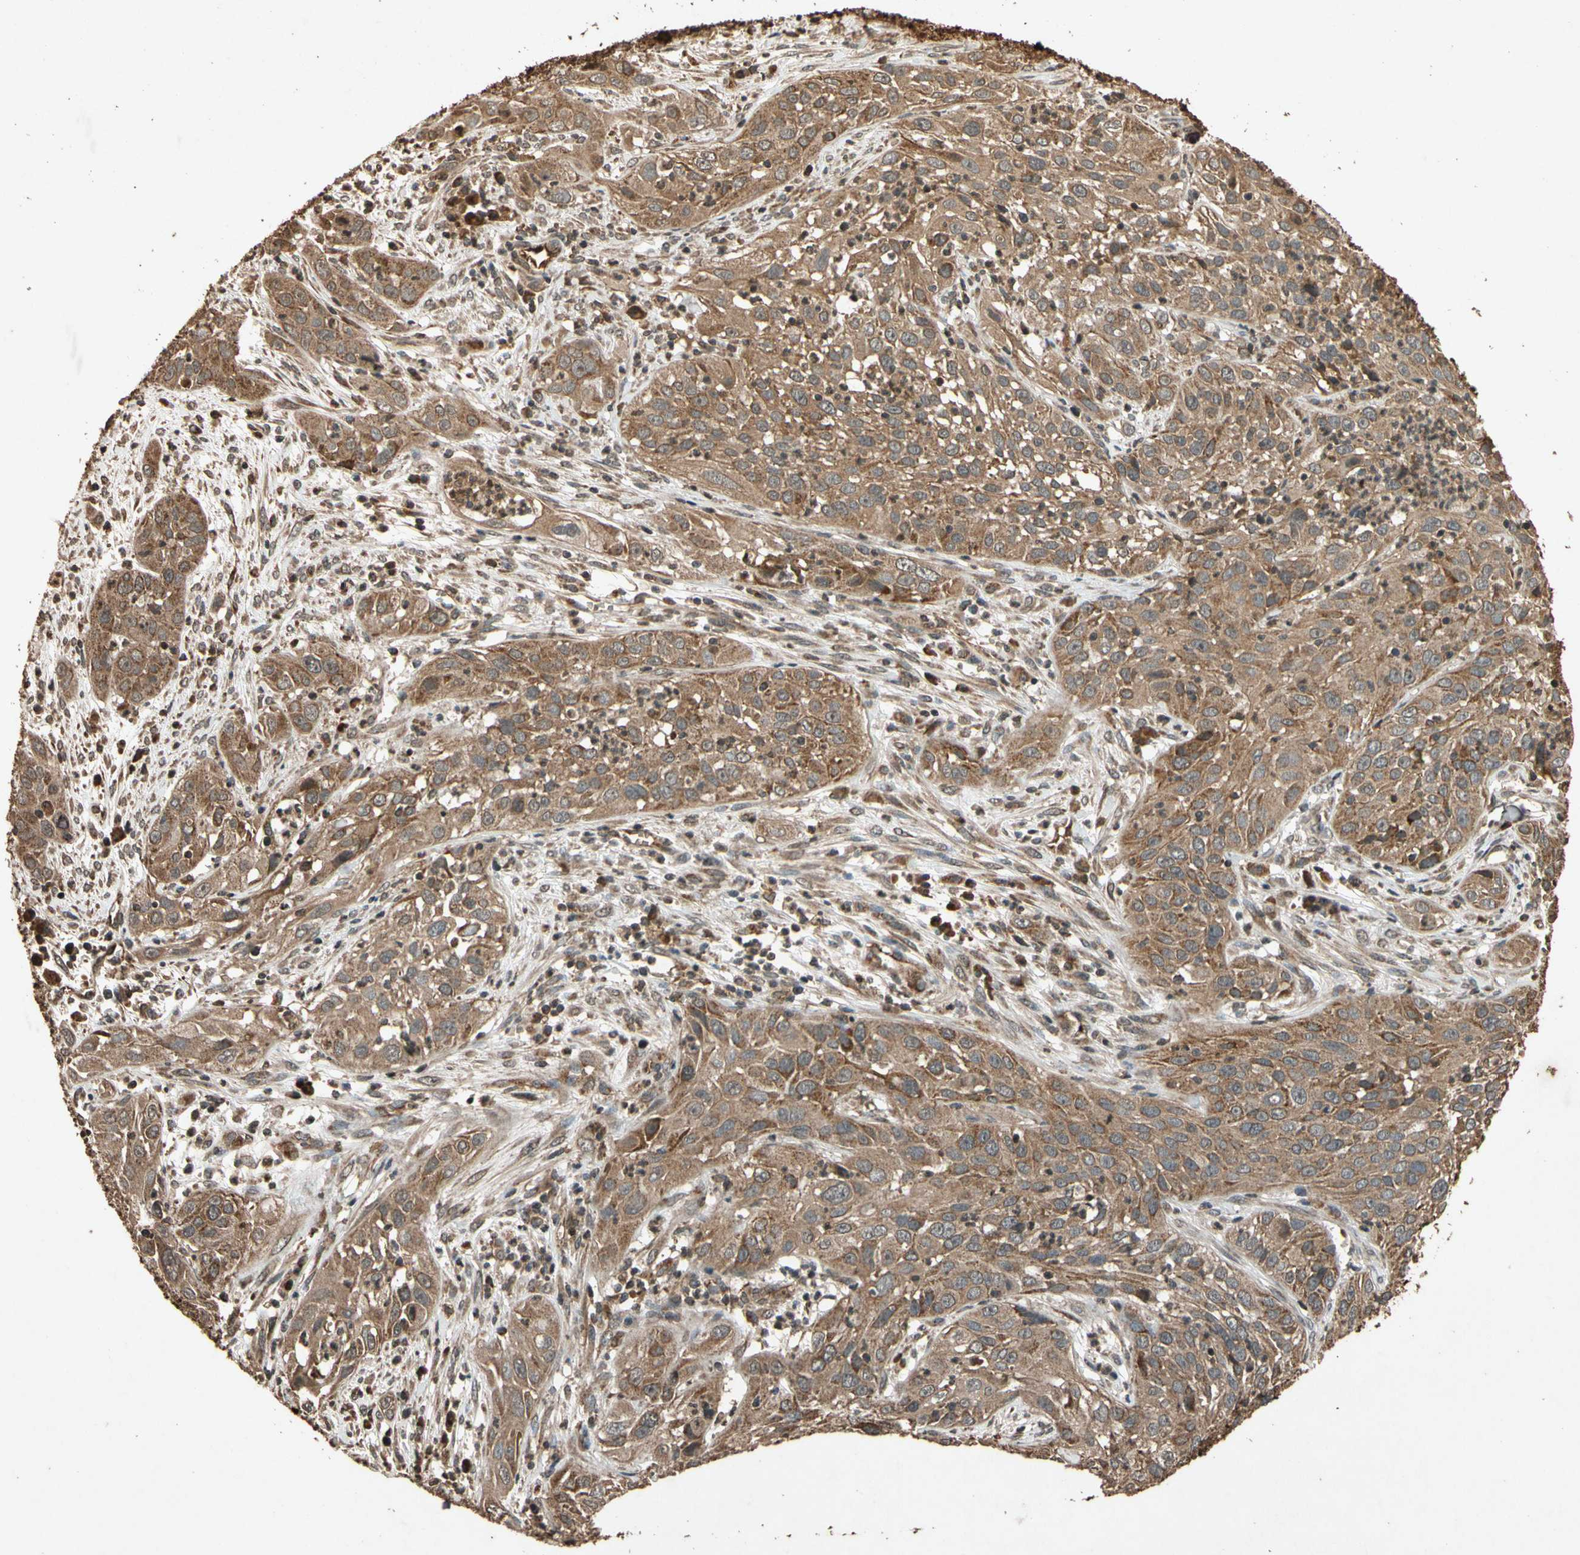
{"staining": {"intensity": "moderate", "quantity": ">75%", "location": "cytoplasmic/membranous"}, "tissue": "cervical cancer", "cell_type": "Tumor cells", "image_type": "cancer", "snomed": [{"axis": "morphology", "description": "Squamous cell carcinoma, NOS"}, {"axis": "topography", "description": "Cervix"}], "caption": "A medium amount of moderate cytoplasmic/membranous staining is seen in about >75% of tumor cells in cervical cancer tissue.", "gene": "TXN2", "patient": {"sex": "female", "age": 32}}